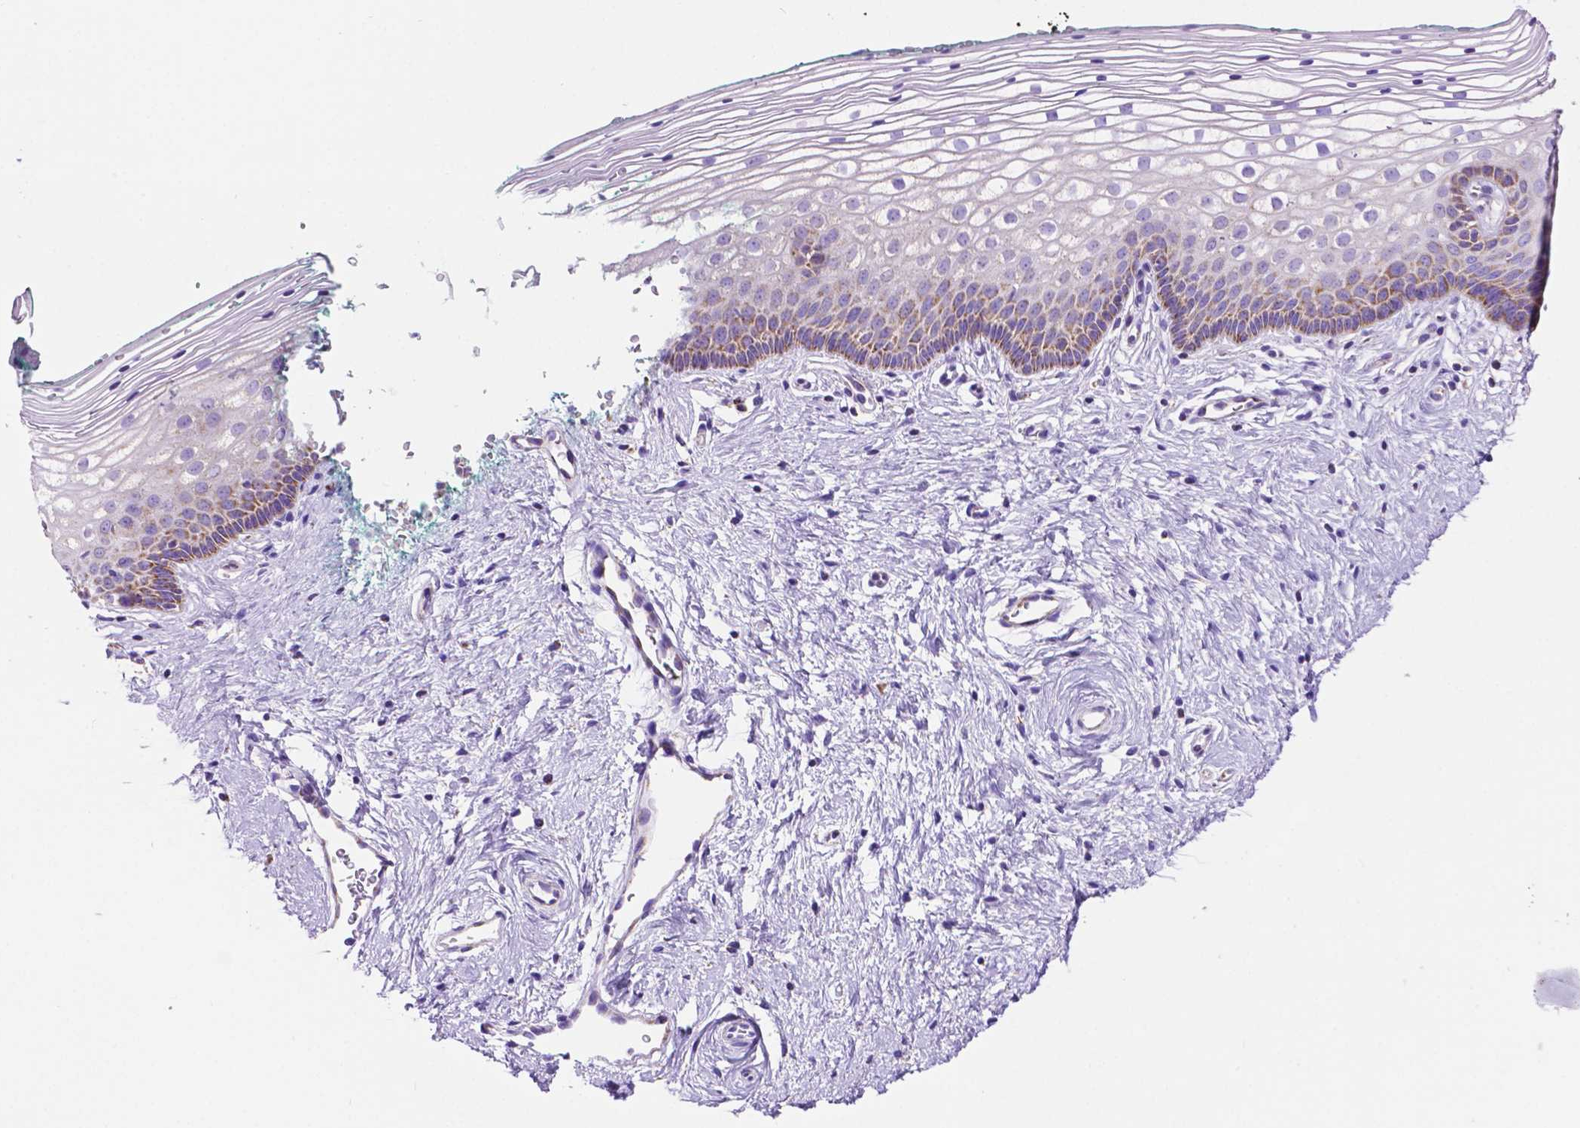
{"staining": {"intensity": "moderate", "quantity": "25%-75%", "location": "cytoplasmic/membranous"}, "tissue": "vagina", "cell_type": "Squamous epithelial cells", "image_type": "normal", "snomed": [{"axis": "morphology", "description": "Normal tissue, NOS"}, {"axis": "topography", "description": "Vagina"}], "caption": "Protein analysis of benign vagina demonstrates moderate cytoplasmic/membranous staining in approximately 25%-75% of squamous epithelial cells. The staining was performed using DAB to visualize the protein expression in brown, while the nuclei were stained in blue with hematoxylin (Magnification: 20x).", "gene": "GDPD5", "patient": {"sex": "female", "age": 36}}